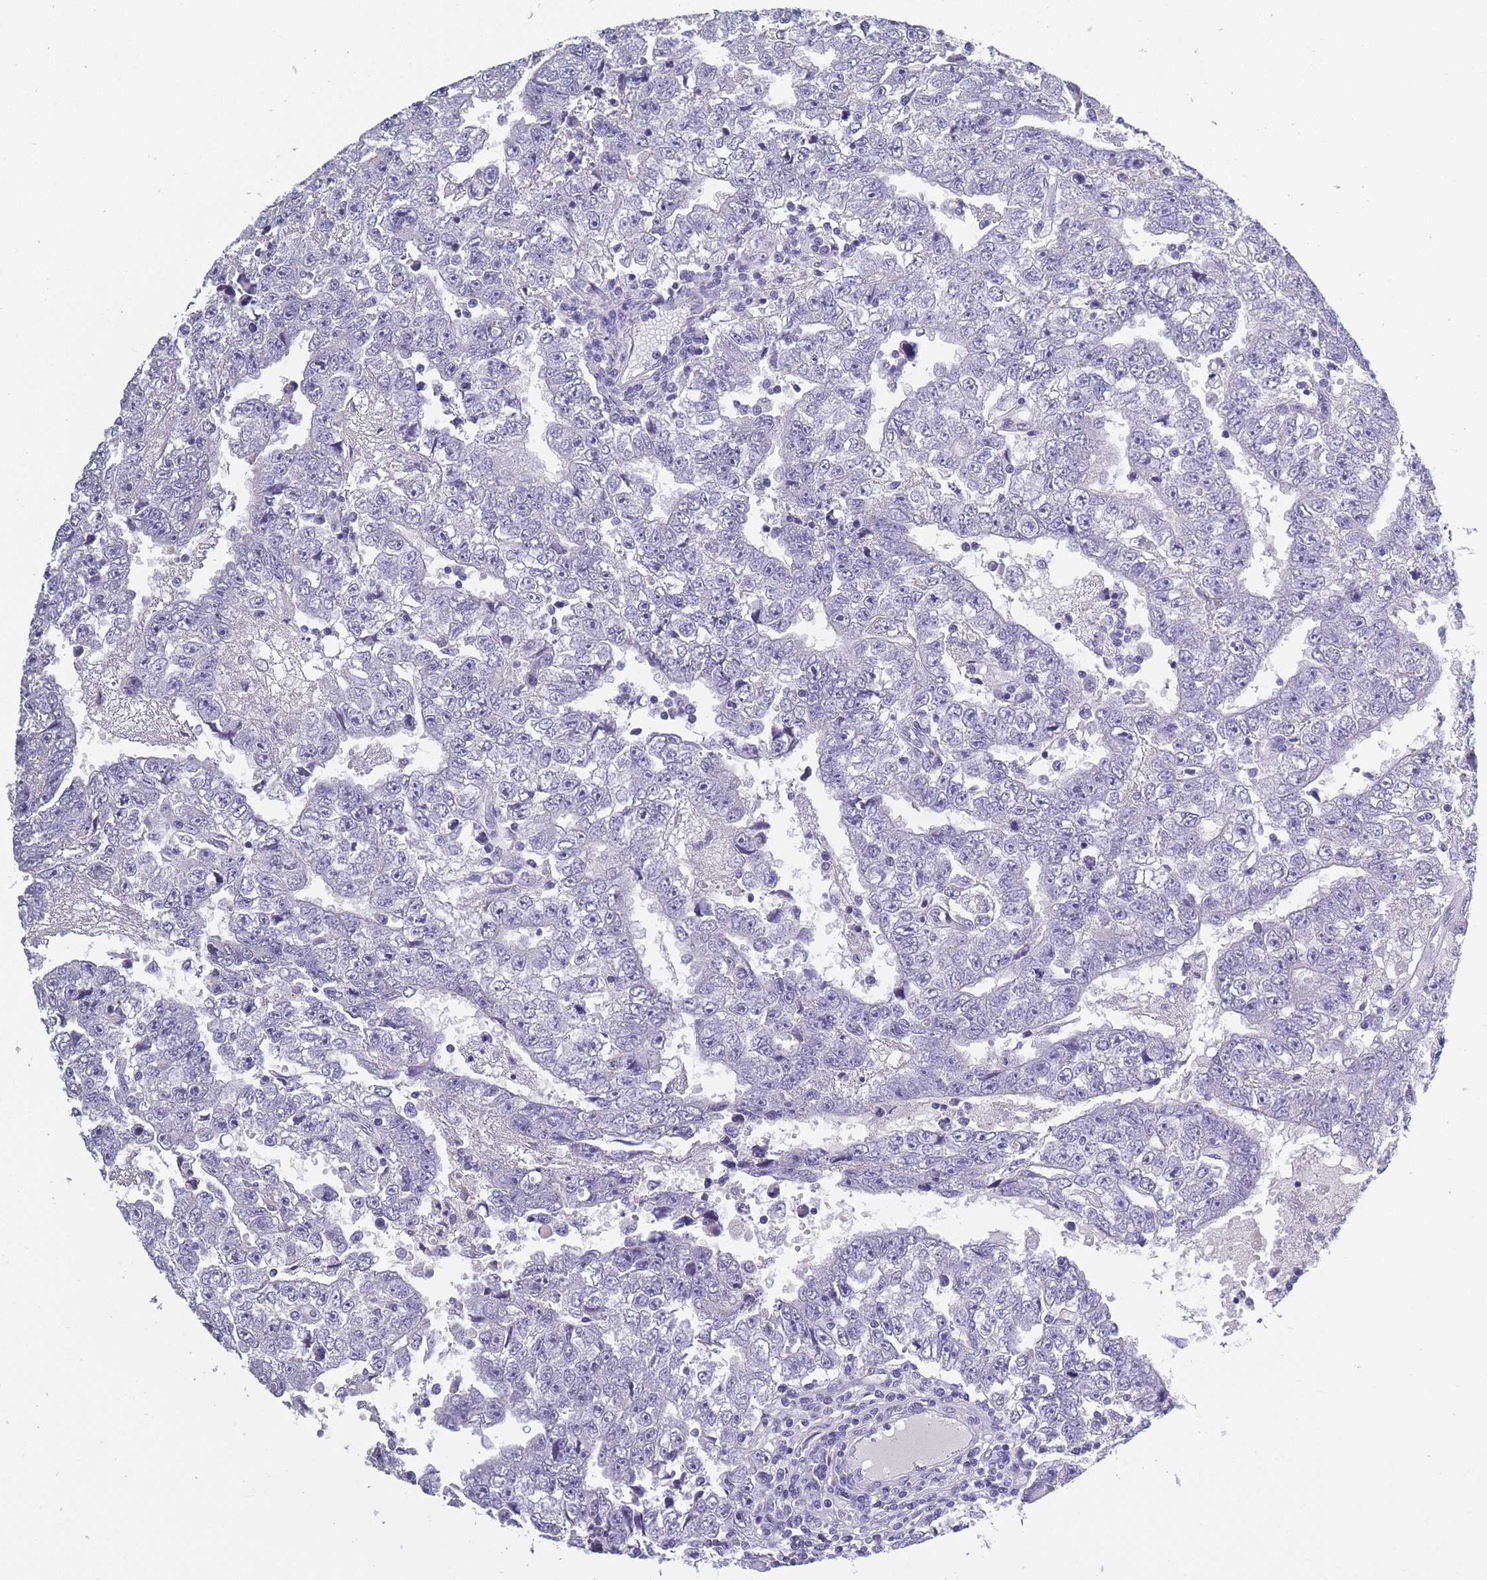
{"staining": {"intensity": "negative", "quantity": "none", "location": "none"}, "tissue": "testis cancer", "cell_type": "Tumor cells", "image_type": "cancer", "snomed": [{"axis": "morphology", "description": "Carcinoma, Embryonal, NOS"}, {"axis": "topography", "description": "Testis"}], "caption": "Immunohistochemical staining of testis cancer shows no significant staining in tumor cells.", "gene": "OR4C5", "patient": {"sex": "male", "age": 25}}